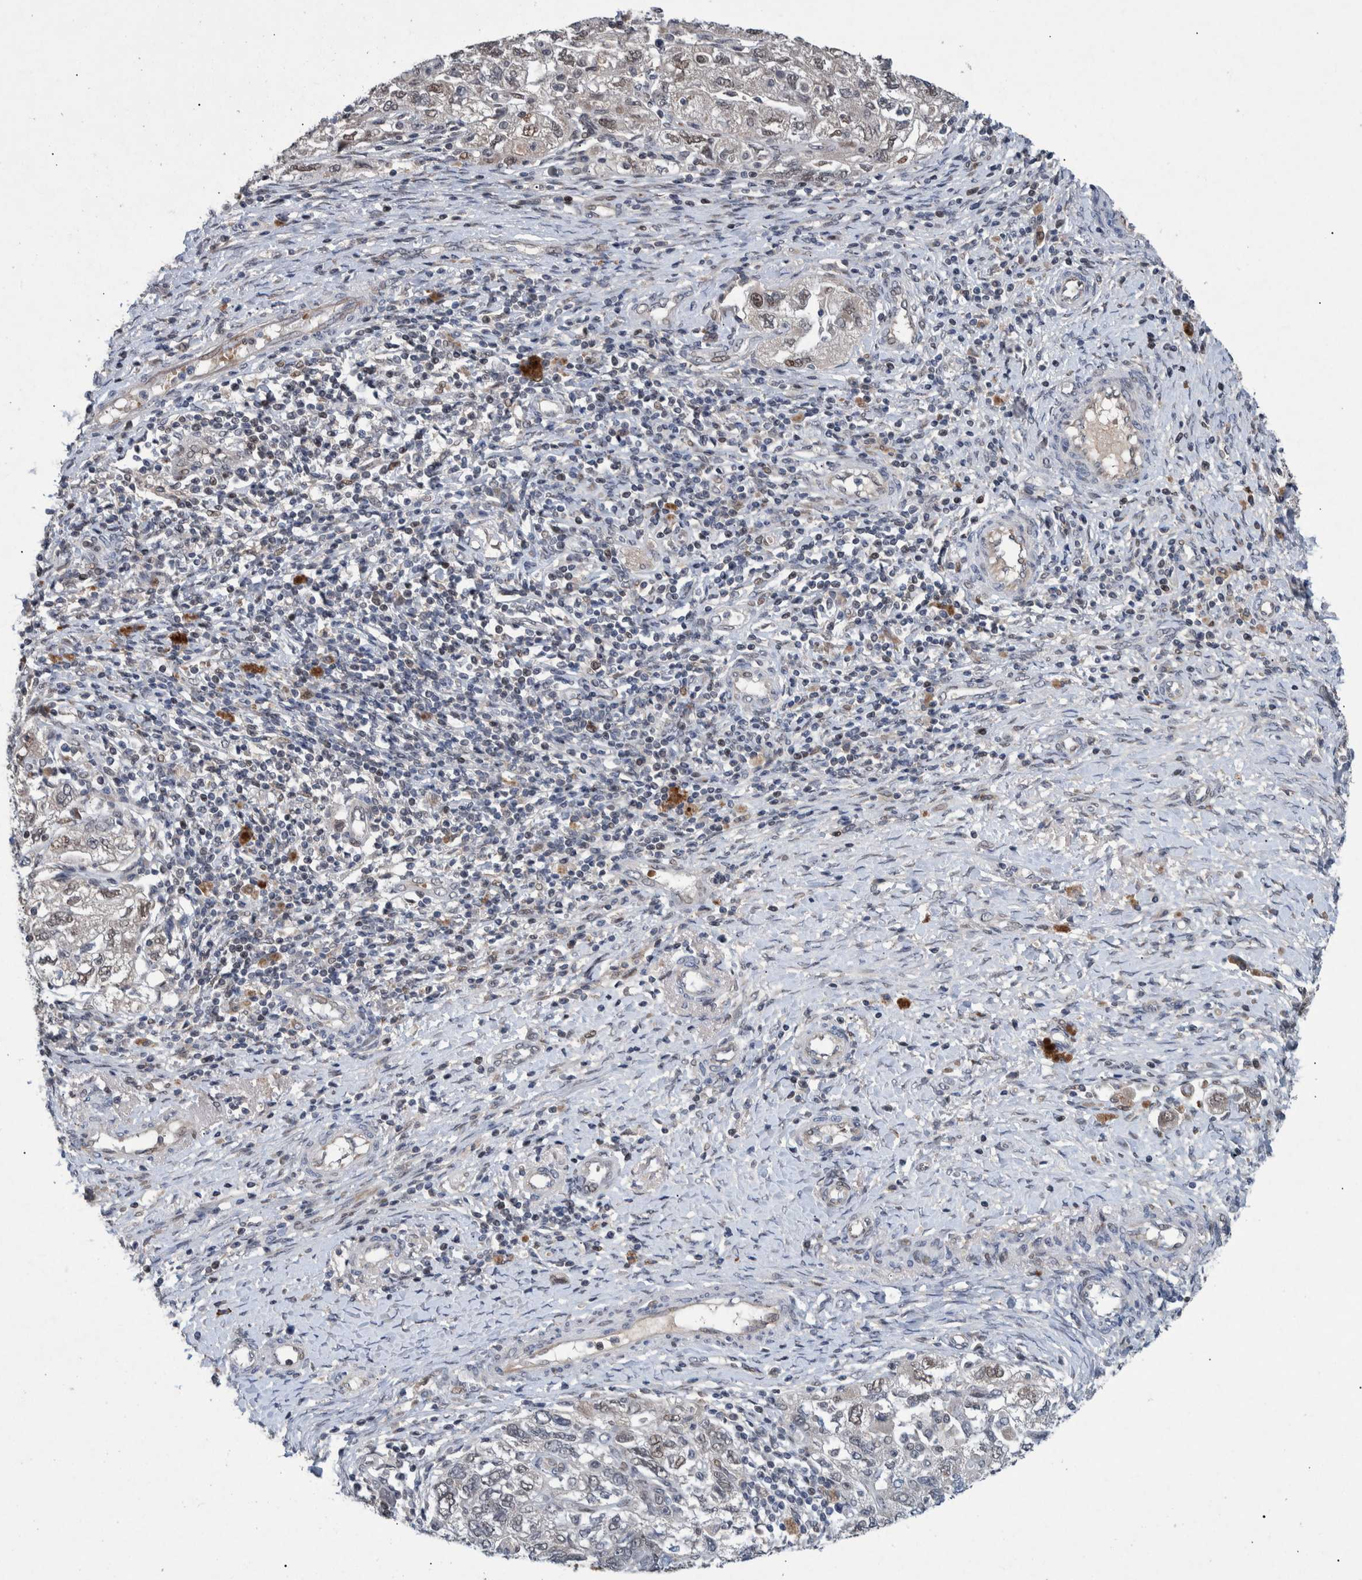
{"staining": {"intensity": "weak", "quantity": "<25%", "location": "nuclear"}, "tissue": "ovarian cancer", "cell_type": "Tumor cells", "image_type": "cancer", "snomed": [{"axis": "morphology", "description": "Carcinoma, NOS"}, {"axis": "morphology", "description": "Cystadenocarcinoma, serous, NOS"}, {"axis": "topography", "description": "Ovary"}], "caption": "This is an immunohistochemistry (IHC) image of ovarian cancer (serous cystadenocarcinoma). There is no positivity in tumor cells.", "gene": "ESRP1", "patient": {"sex": "female", "age": 69}}